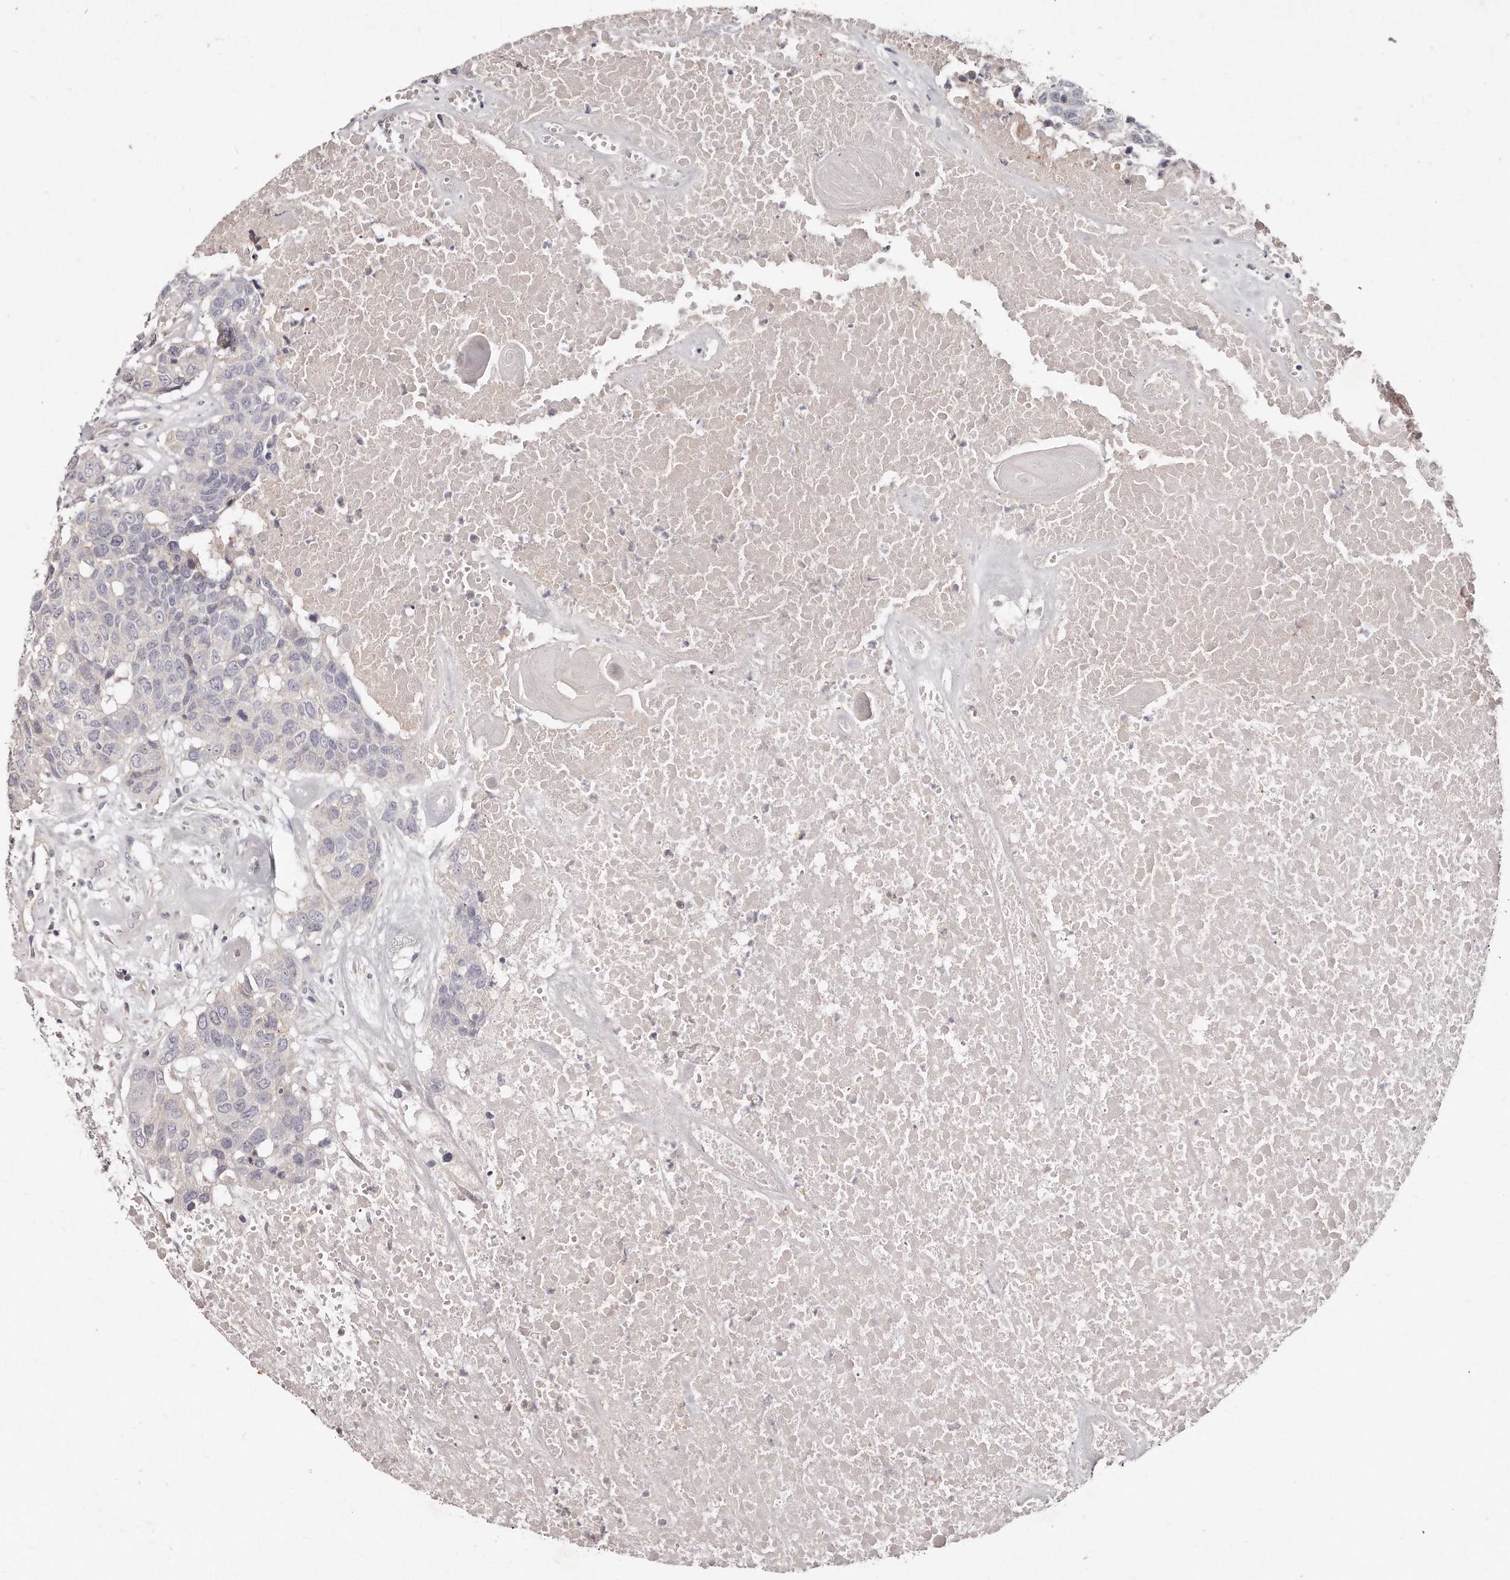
{"staining": {"intensity": "negative", "quantity": "none", "location": "none"}, "tissue": "head and neck cancer", "cell_type": "Tumor cells", "image_type": "cancer", "snomed": [{"axis": "morphology", "description": "Squamous cell carcinoma, NOS"}, {"axis": "topography", "description": "Head-Neck"}], "caption": "DAB (3,3'-diaminobenzidine) immunohistochemical staining of human squamous cell carcinoma (head and neck) exhibits no significant staining in tumor cells. Nuclei are stained in blue.", "gene": "TTLL4", "patient": {"sex": "male", "age": 66}}